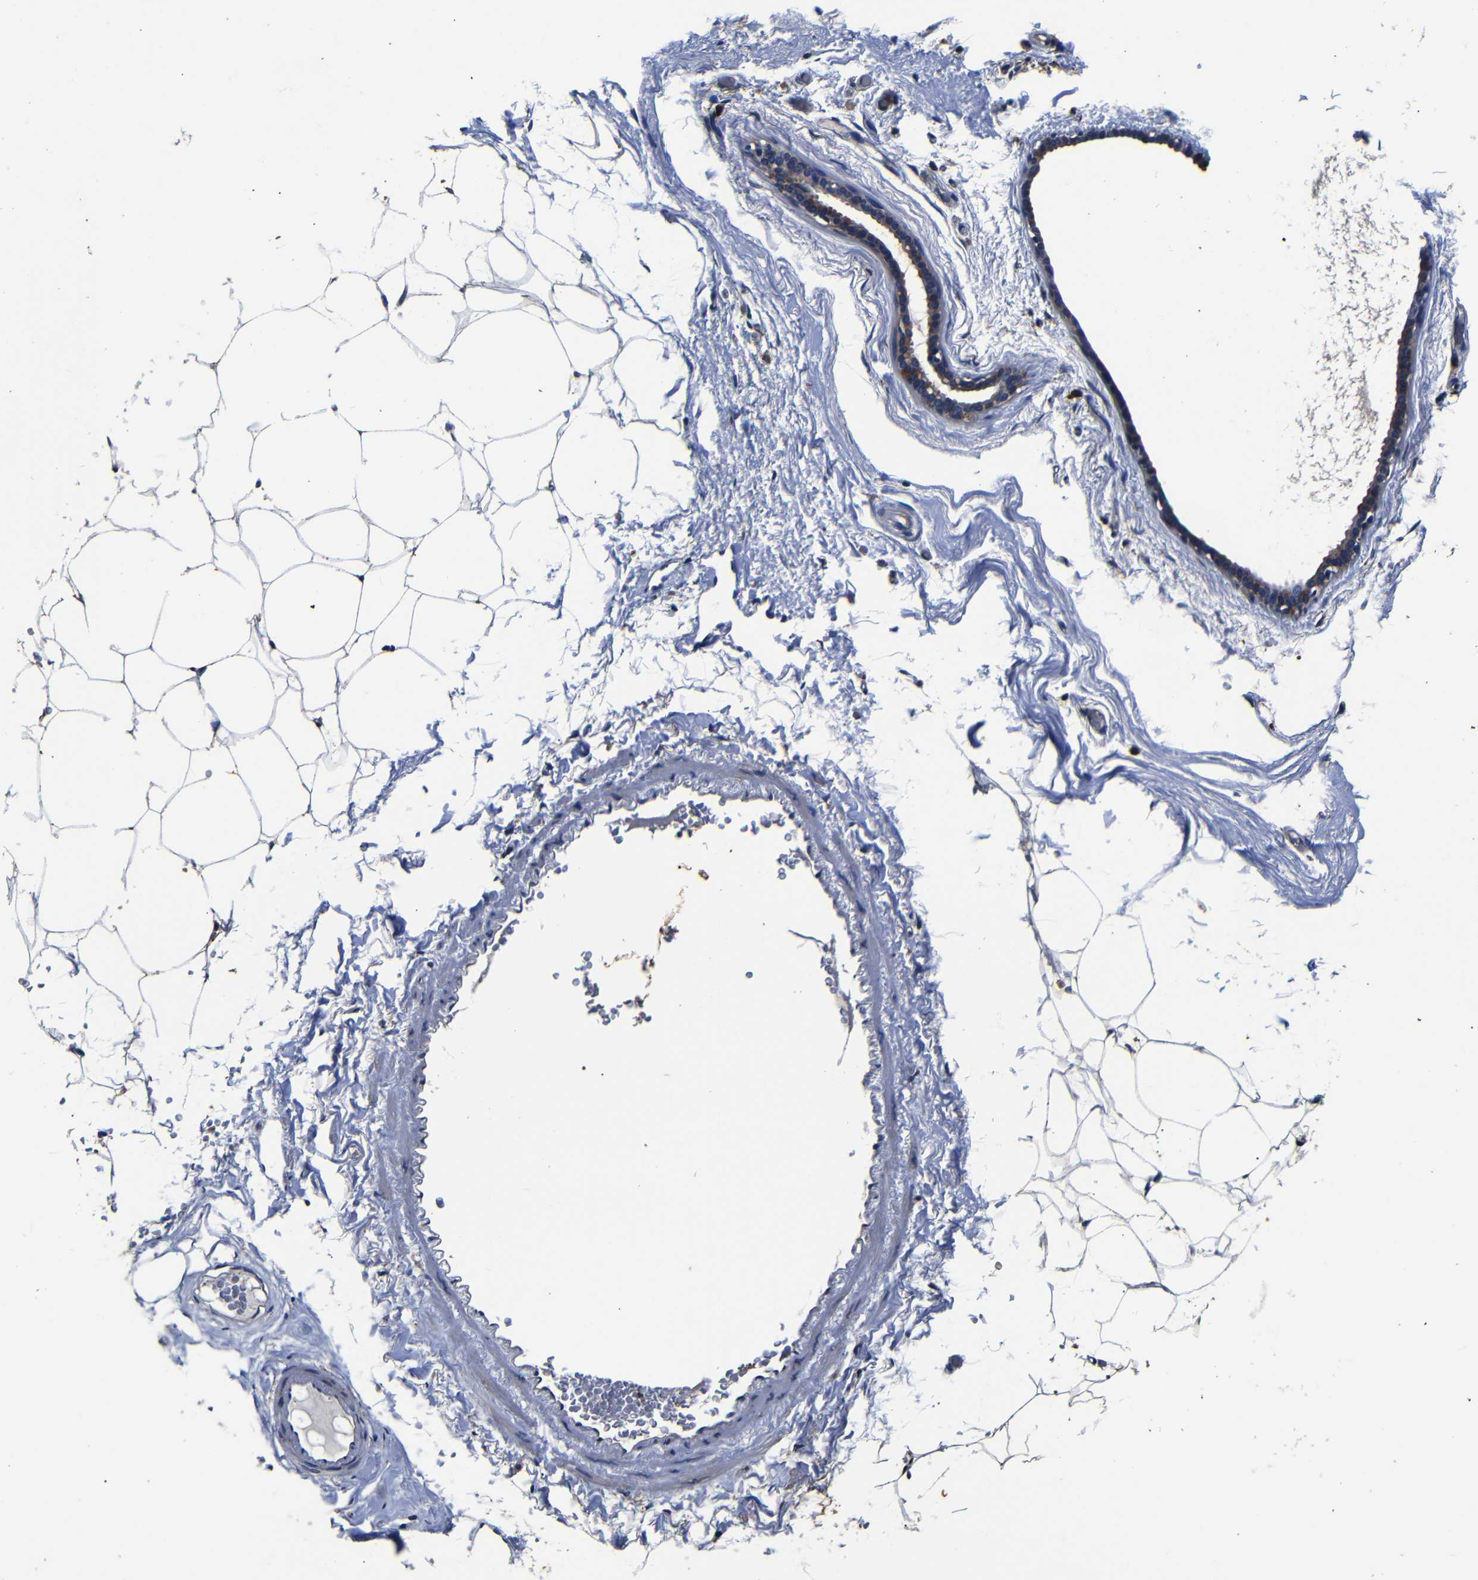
{"staining": {"intensity": "weak", "quantity": ">75%", "location": "cytoplasmic/membranous"}, "tissue": "adipose tissue", "cell_type": "Adipocytes", "image_type": "normal", "snomed": [{"axis": "morphology", "description": "Normal tissue, NOS"}, {"axis": "topography", "description": "Breast"}, {"axis": "topography", "description": "Soft tissue"}], "caption": "Weak cytoplasmic/membranous positivity is present in about >75% of adipocytes in benign adipose tissue.", "gene": "SCN9A", "patient": {"sex": "female", "age": 75}}